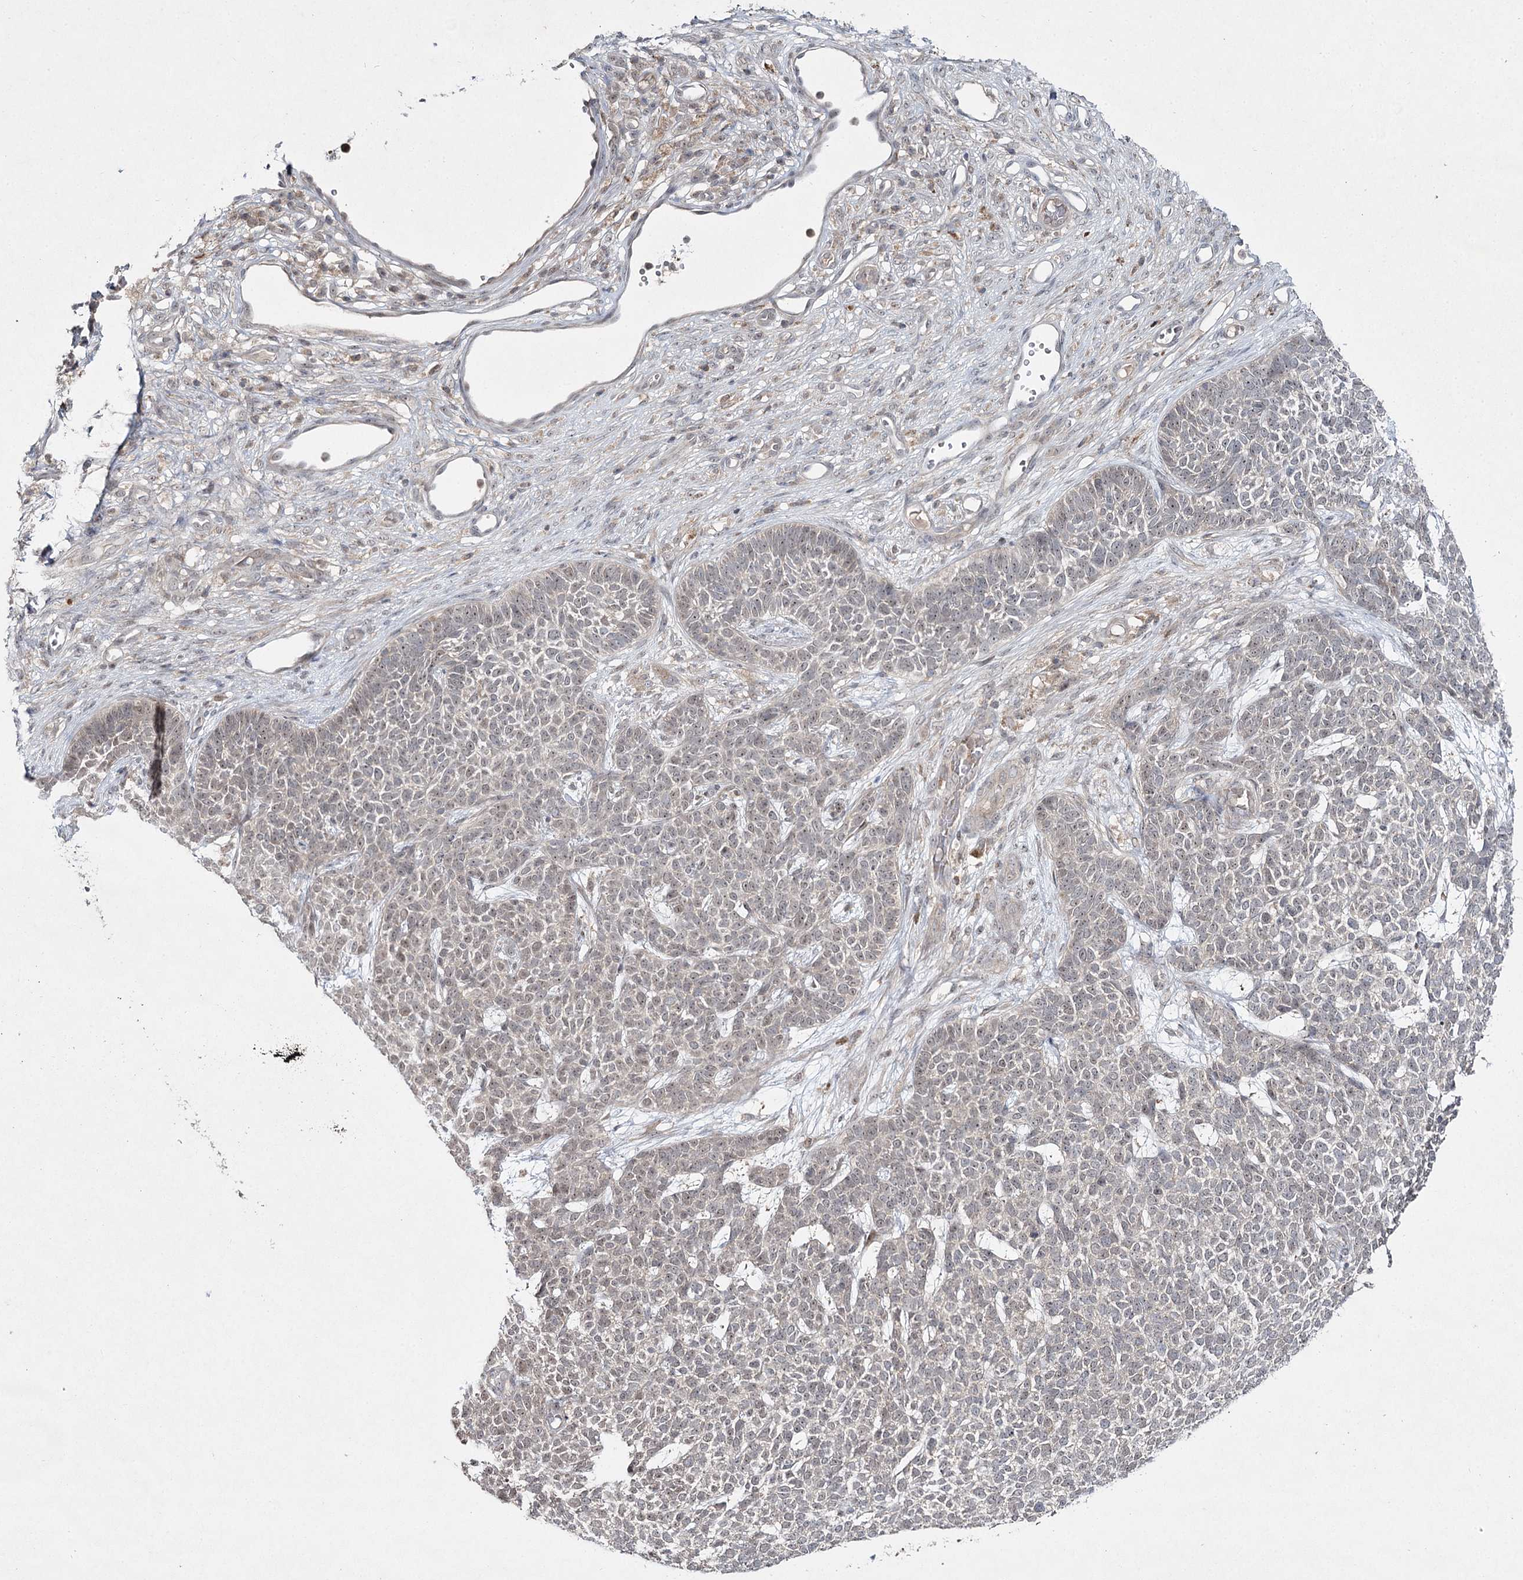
{"staining": {"intensity": "weak", "quantity": "25%-75%", "location": "nuclear"}, "tissue": "skin cancer", "cell_type": "Tumor cells", "image_type": "cancer", "snomed": [{"axis": "morphology", "description": "Basal cell carcinoma"}, {"axis": "topography", "description": "Skin"}], "caption": "Skin cancer tissue displays weak nuclear expression in about 25%-75% of tumor cells", "gene": "WDR44", "patient": {"sex": "female", "age": 84}}